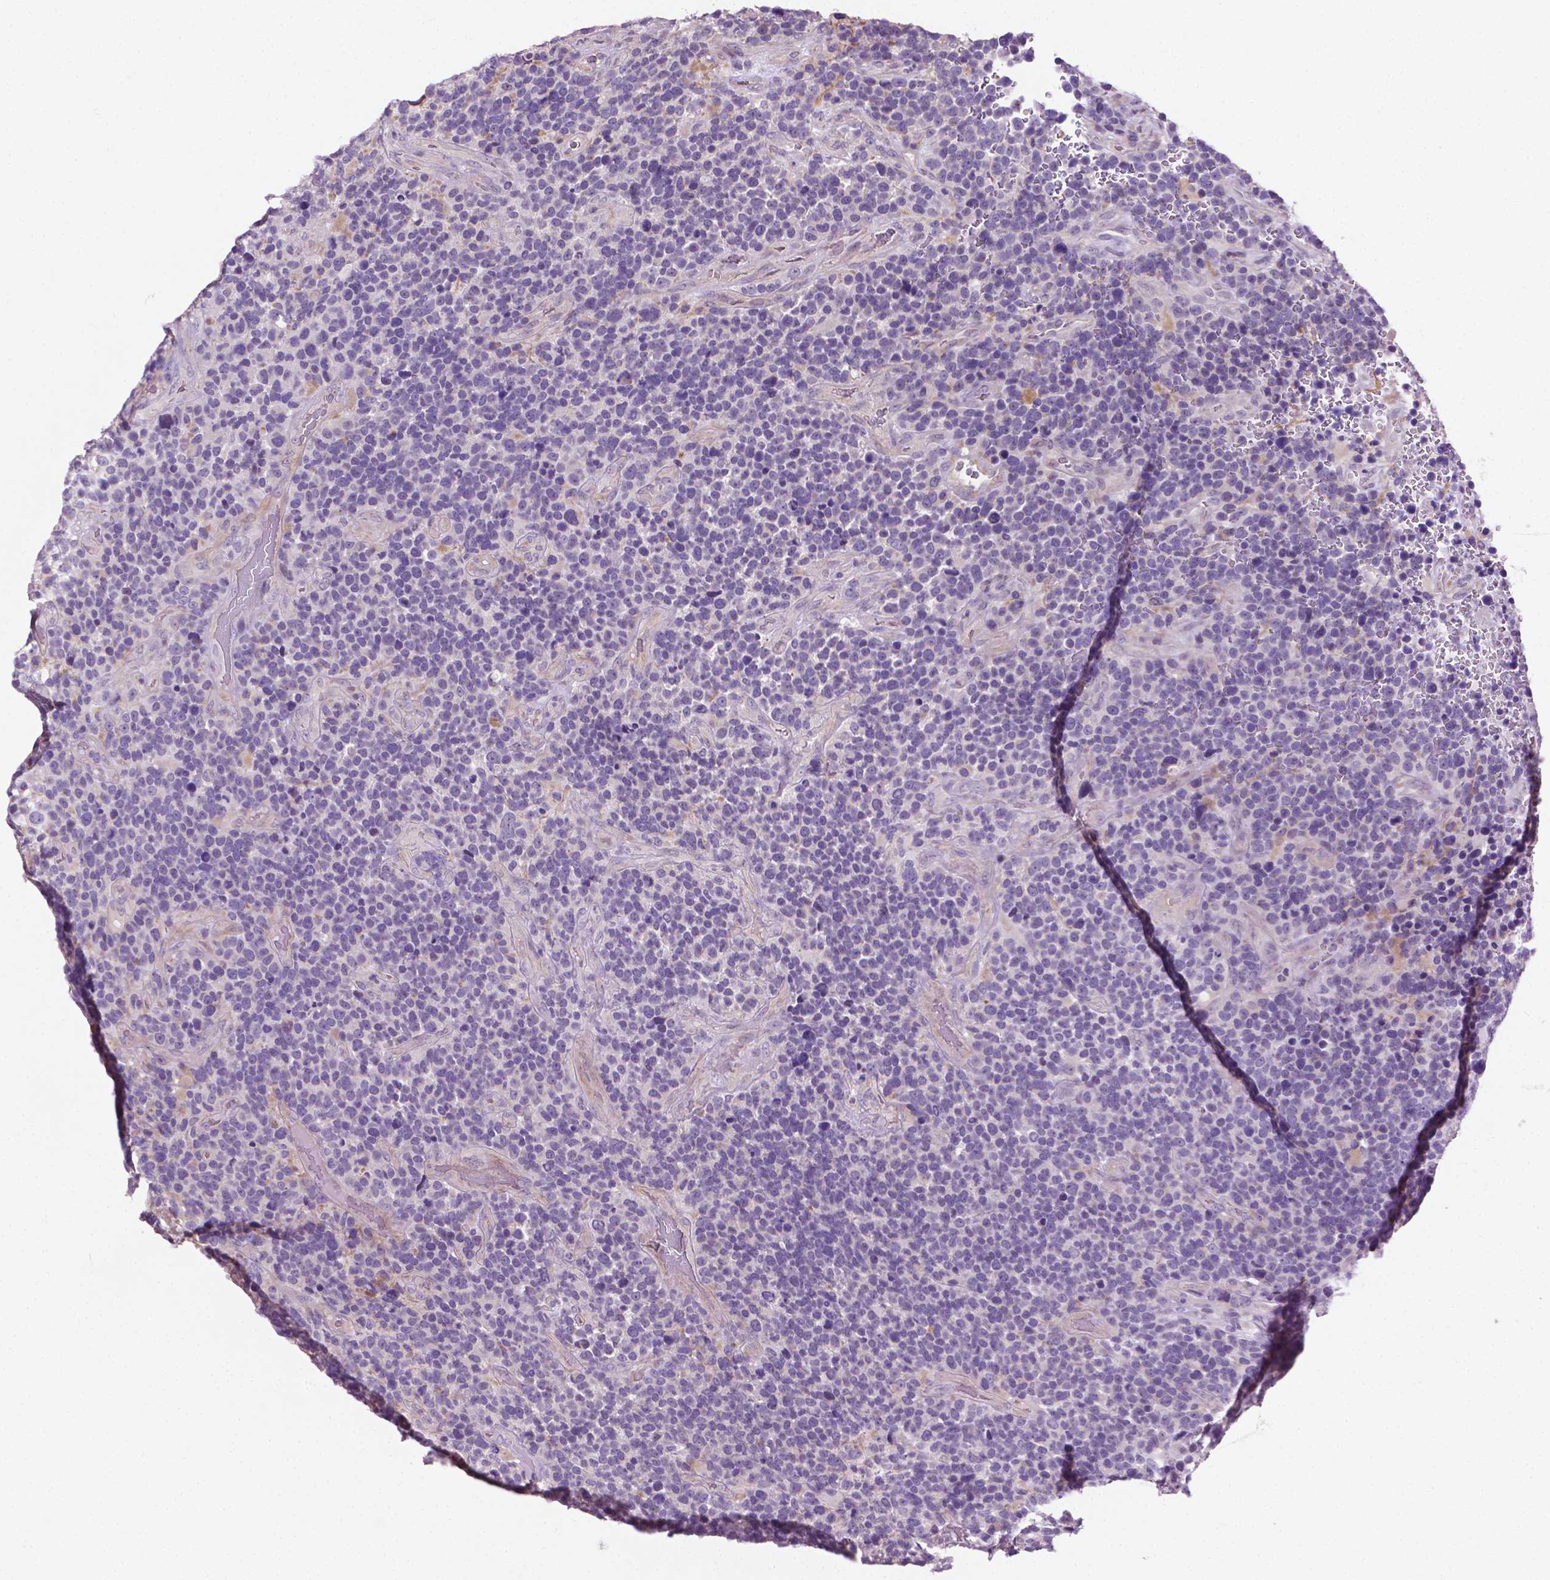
{"staining": {"intensity": "negative", "quantity": "none", "location": "none"}, "tissue": "glioma", "cell_type": "Tumor cells", "image_type": "cancer", "snomed": [{"axis": "morphology", "description": "Glioma, malignant, High grade"}, {"axis": "topography", "description": "Brain"}], "caption": "The immunohistochemistry (IHC) photomicrograph has no significant staining in tumor cells of glioma tissue.", "gene": "KRT73", "patient": {"sex": "male", "age": 33}}